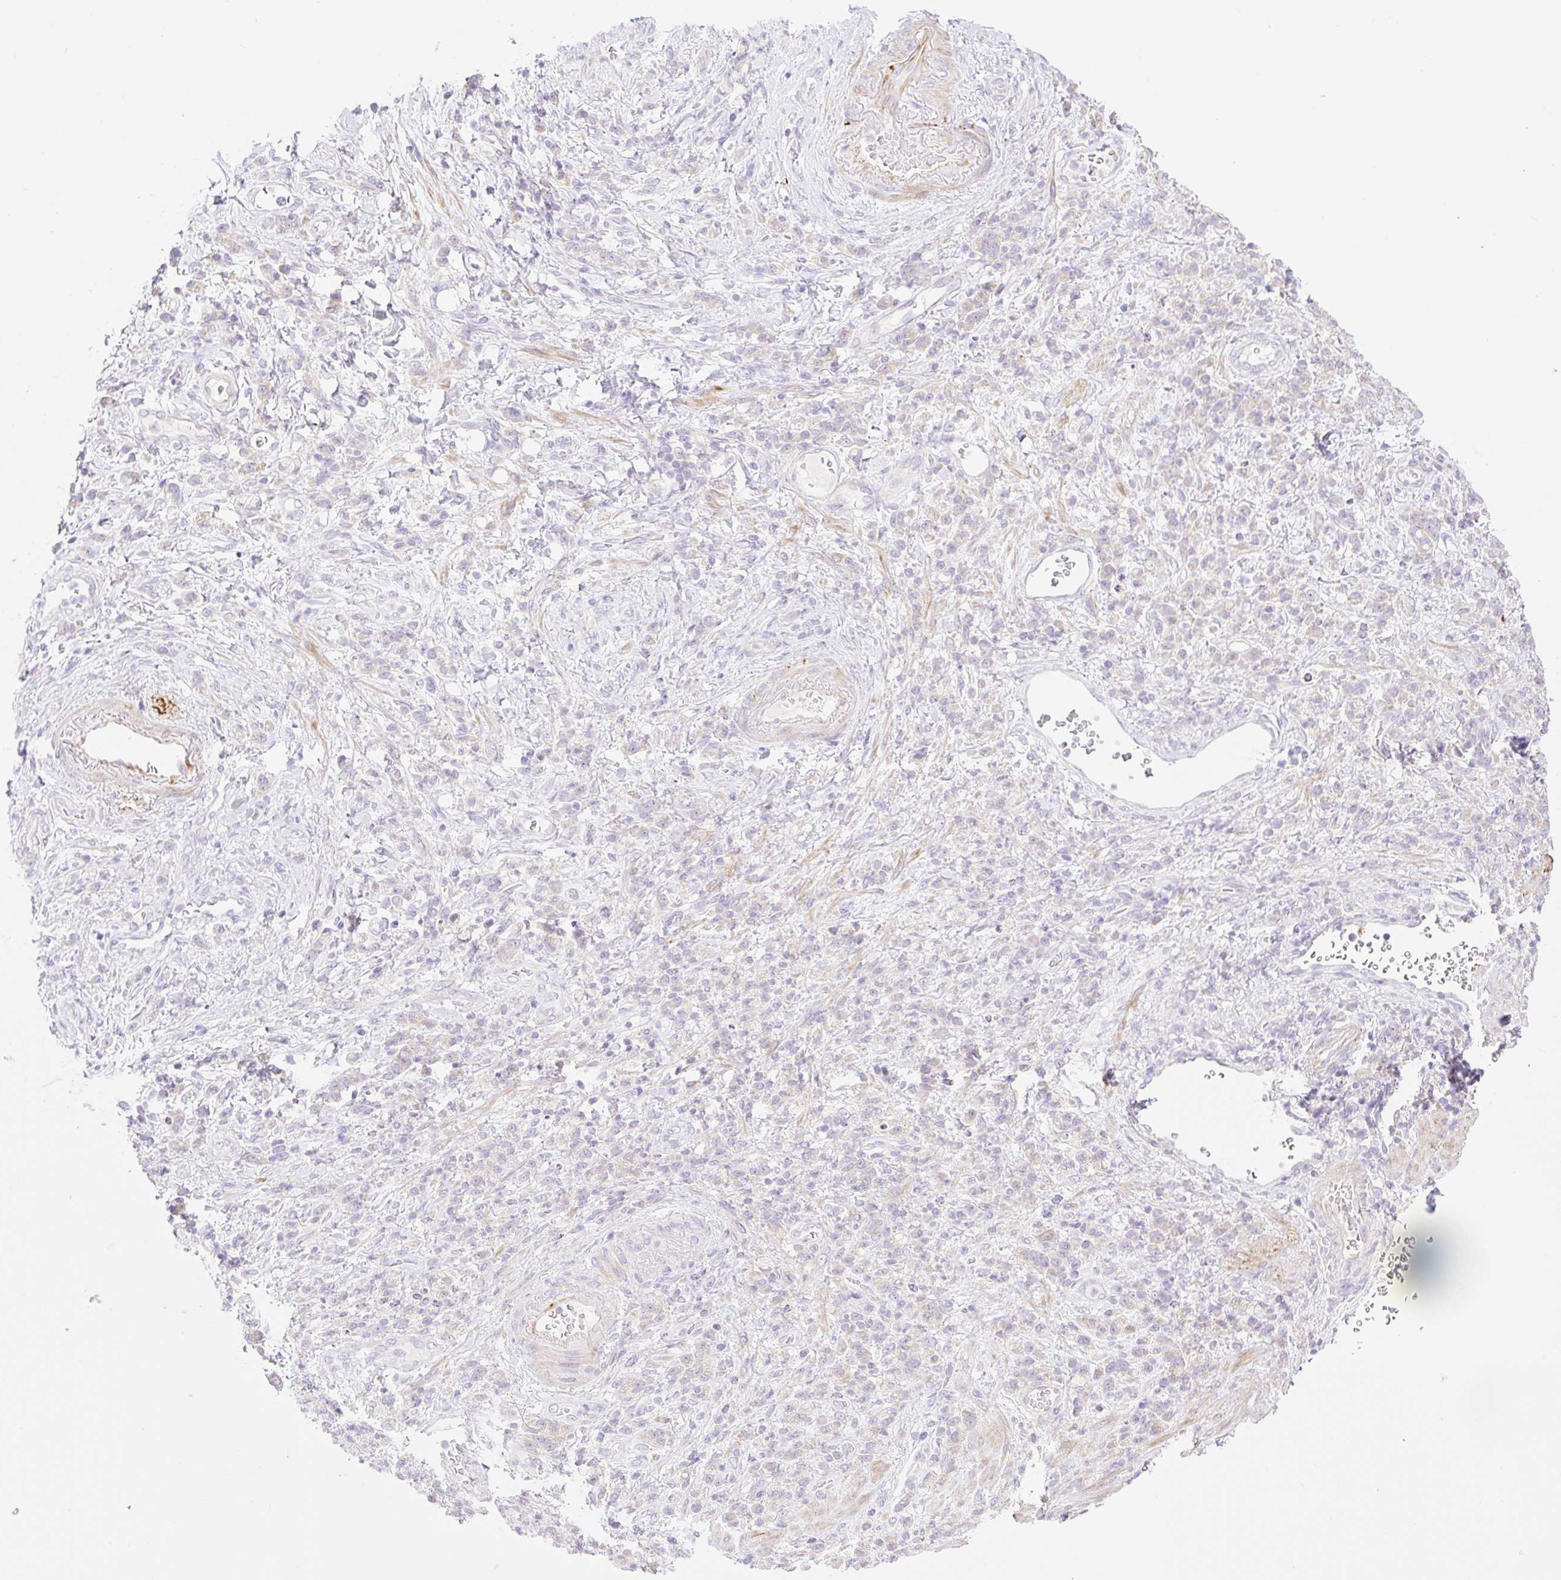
{"staining": {"intensity": "weak", "quantity": "<25%", "location": "cytoplasmic/membranous"}, "tissue": "stomach cancer", "cell_type": "Tumor cells", "image_type": "cancer", "snomed": [{"axis": "morphology", "description": "Adenocarcinoma, NOS"}, {"axis": "topography", "description": "Stomach"}], "caption": "Immunohistochemistry (IHC) photomicrograph of neoplastic tissue: stomach adenocarcinoma stained with DAB exhibits no significant protein staining in tumor cells.", "gene": "VPS25", "patient": {"sex": "male", "age": 77}}